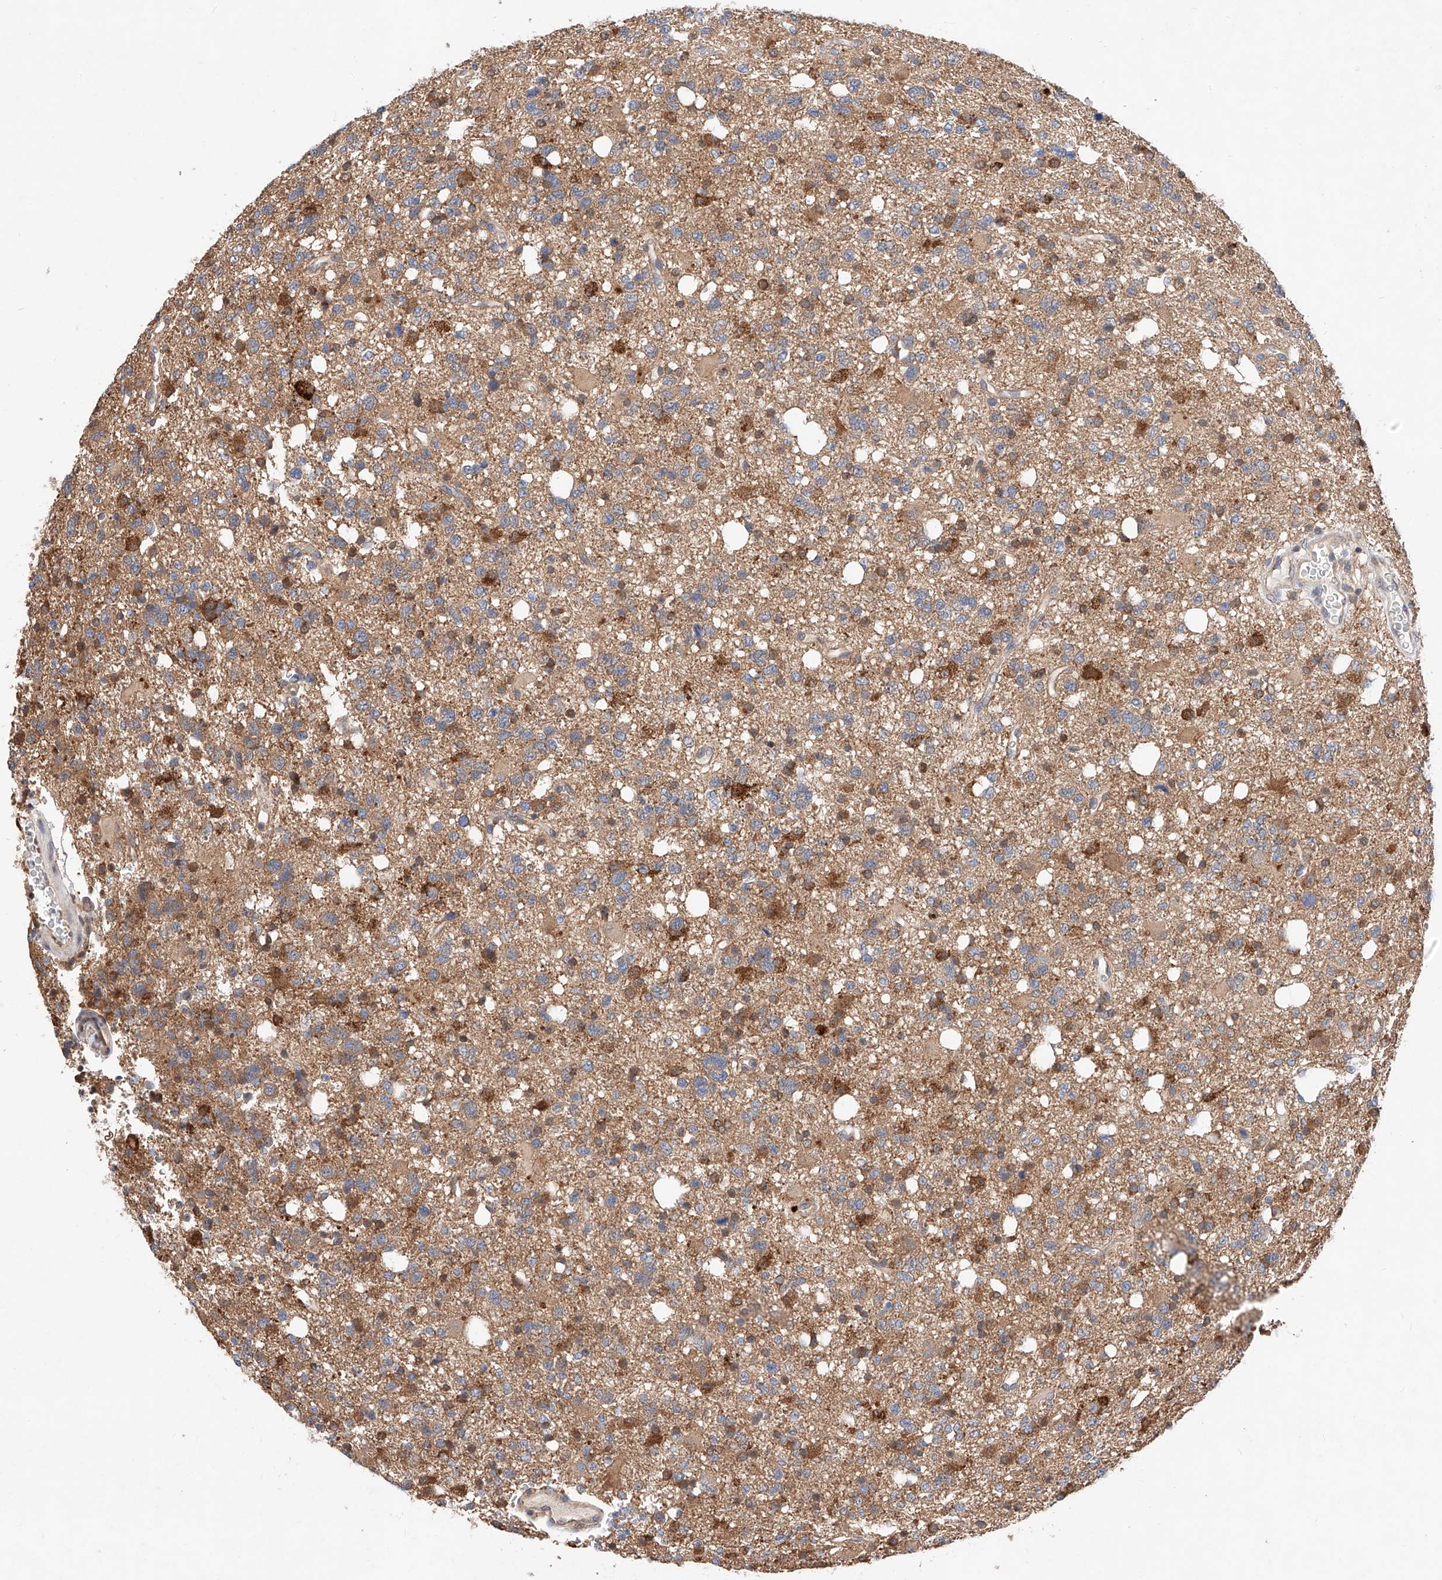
{"staining": {"intensity": "moderate", "quantity": "25%-75%", "location": "cytoplasmic/membranous"}, "tissue": "glioma", "cell_type": "Tumor cells", "image_type": "cancer", "snomed": [{"axis": "morphology", "description": "Glioma, malignant, High grade"}, {"axis": "topography", "description": "Brain"}], "caption": "This is a photomicrograph of immunohistochemistry staining of high-grade glioma (malignant), which shows moderate staining in the cytoplasmic/membranous of tumor cells.", "gene": "ZSCAN4", "patient": {"sex": "female", "age": 62}}